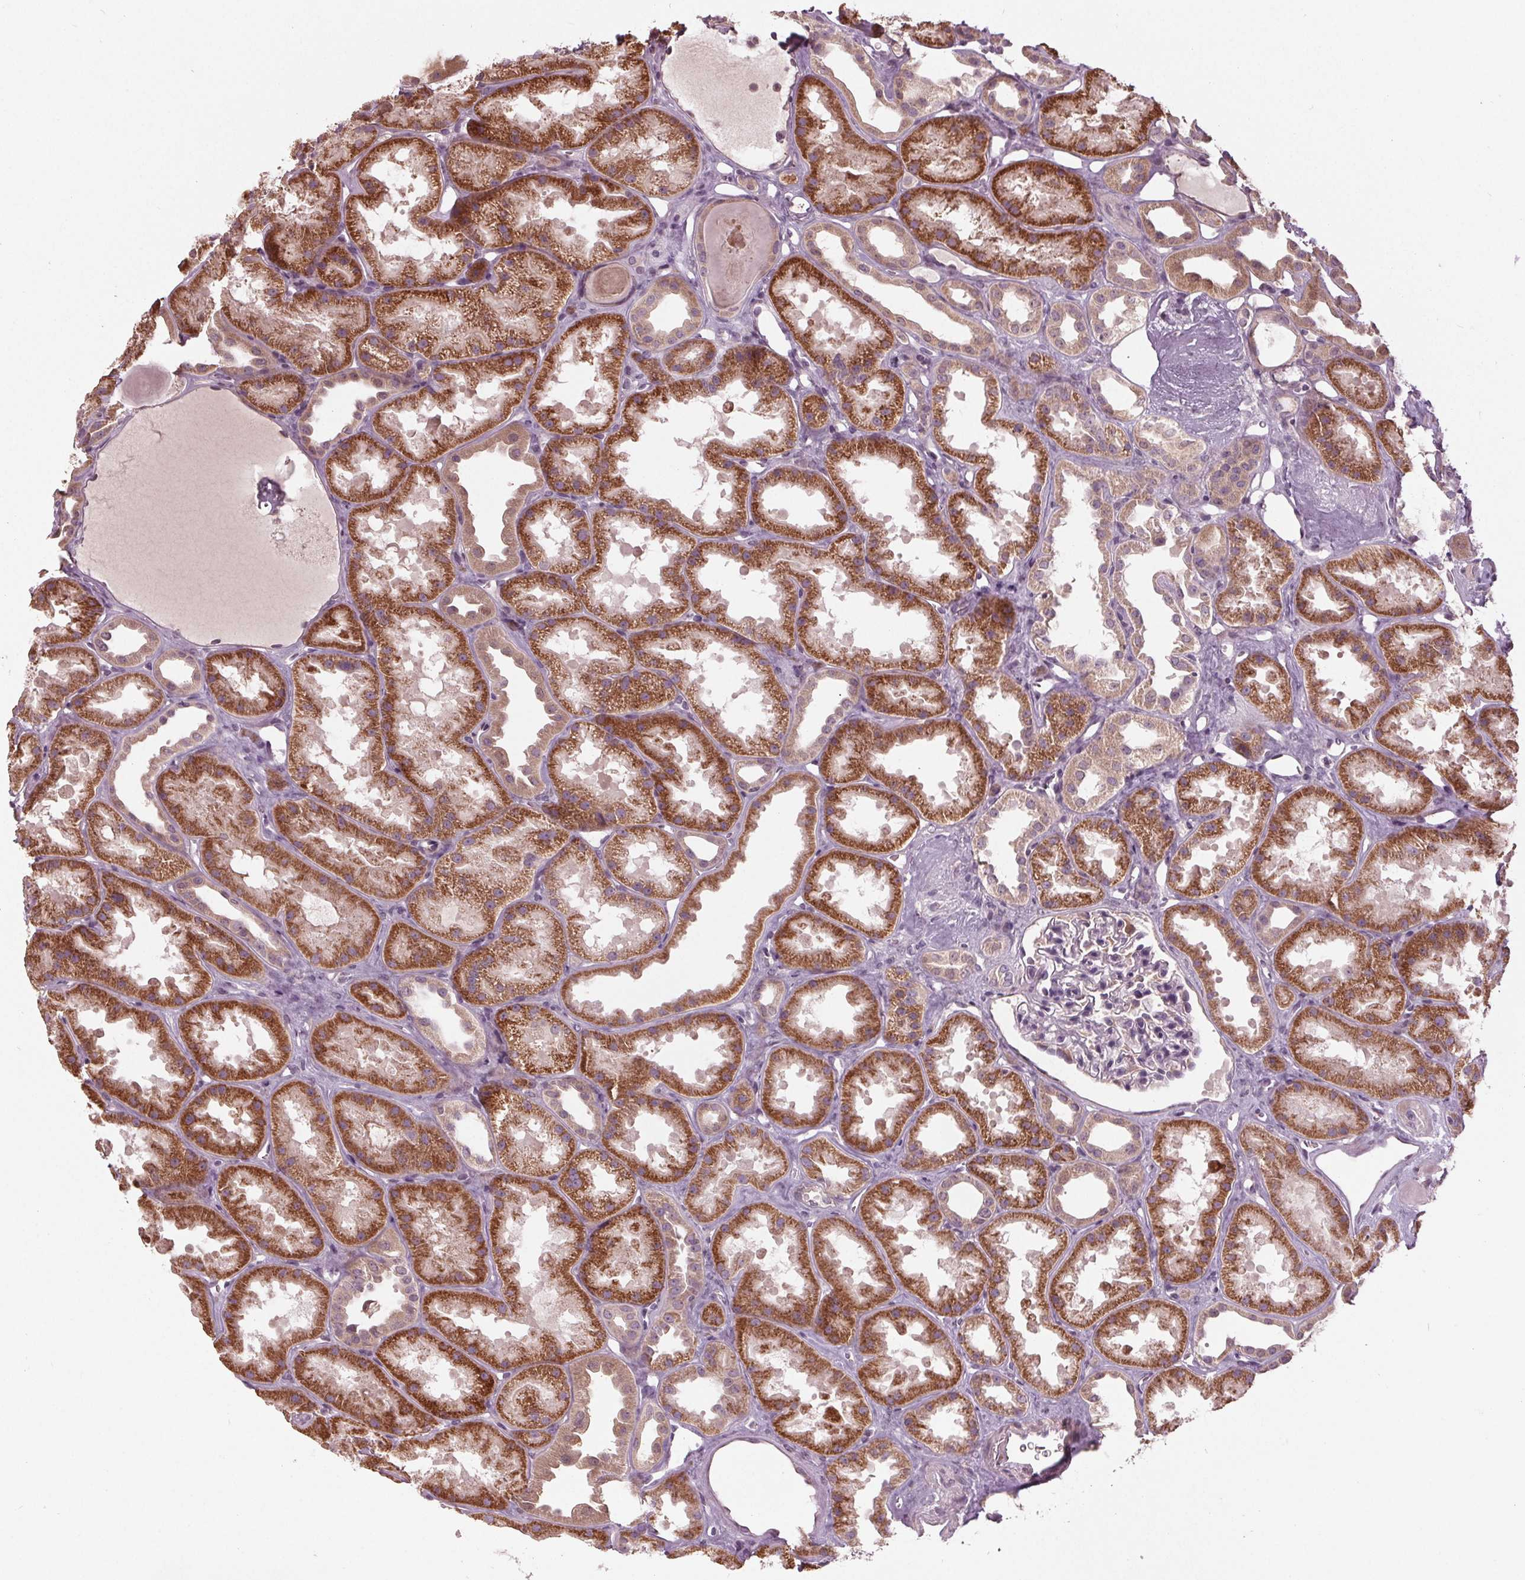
{"staining": {"intensity": "negative", "quantity": "none", "location": "none"}, "tissue": "kidney", "cell_type": "Cells in glomeruli", "image_type": "normal", "snomed": [{"axis": "morphology", "description": "Normal tissue, NOS"}, {"axis": "topography", "description": "Kidney"}], "caption": "The immunohistochemistry (IHC) micrograph has no significant expression in cells in glomeruli of kidney.", "gene": "ZNF605", "patient": {"sex": "male", "age": 61}}